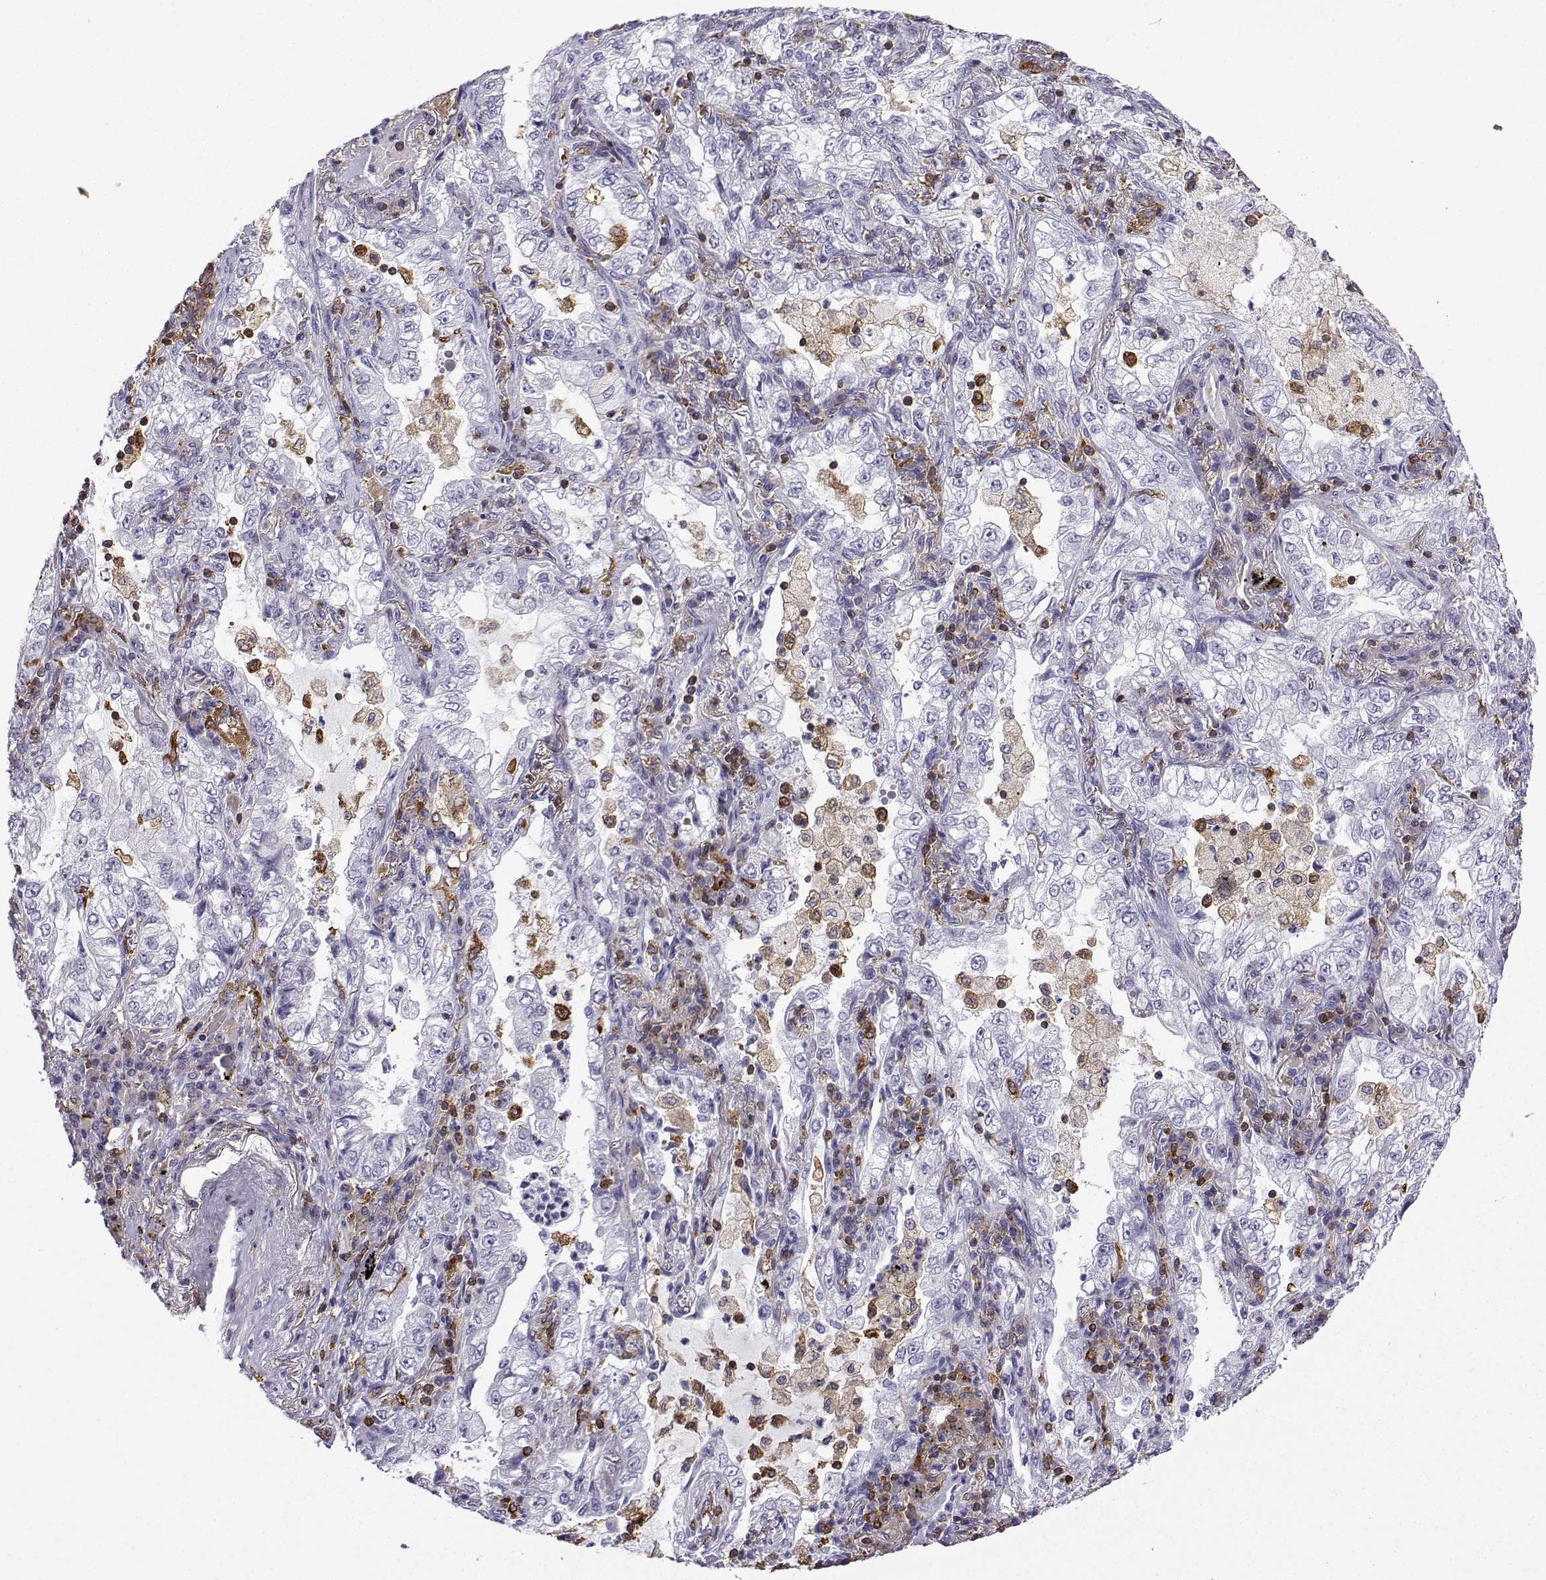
{"staining": {"intensity": "negative", "quantity": "none", "location": "none"}, "tissue": "lung cancer", "cell_type": "Tumor cells", "image_type": "cancer", "snomed": [{"axis": "morphology", "description": "Adenocarcinoma, NOS"}, {"axis": "topography", "description": "Lung"}], "caption": "Immunohistochemical staining of human lung cancer demonstrates no significant positivity in tumor cells.", "gene": "DOCK10", "patient": {"sex": "female", "age": 73}}